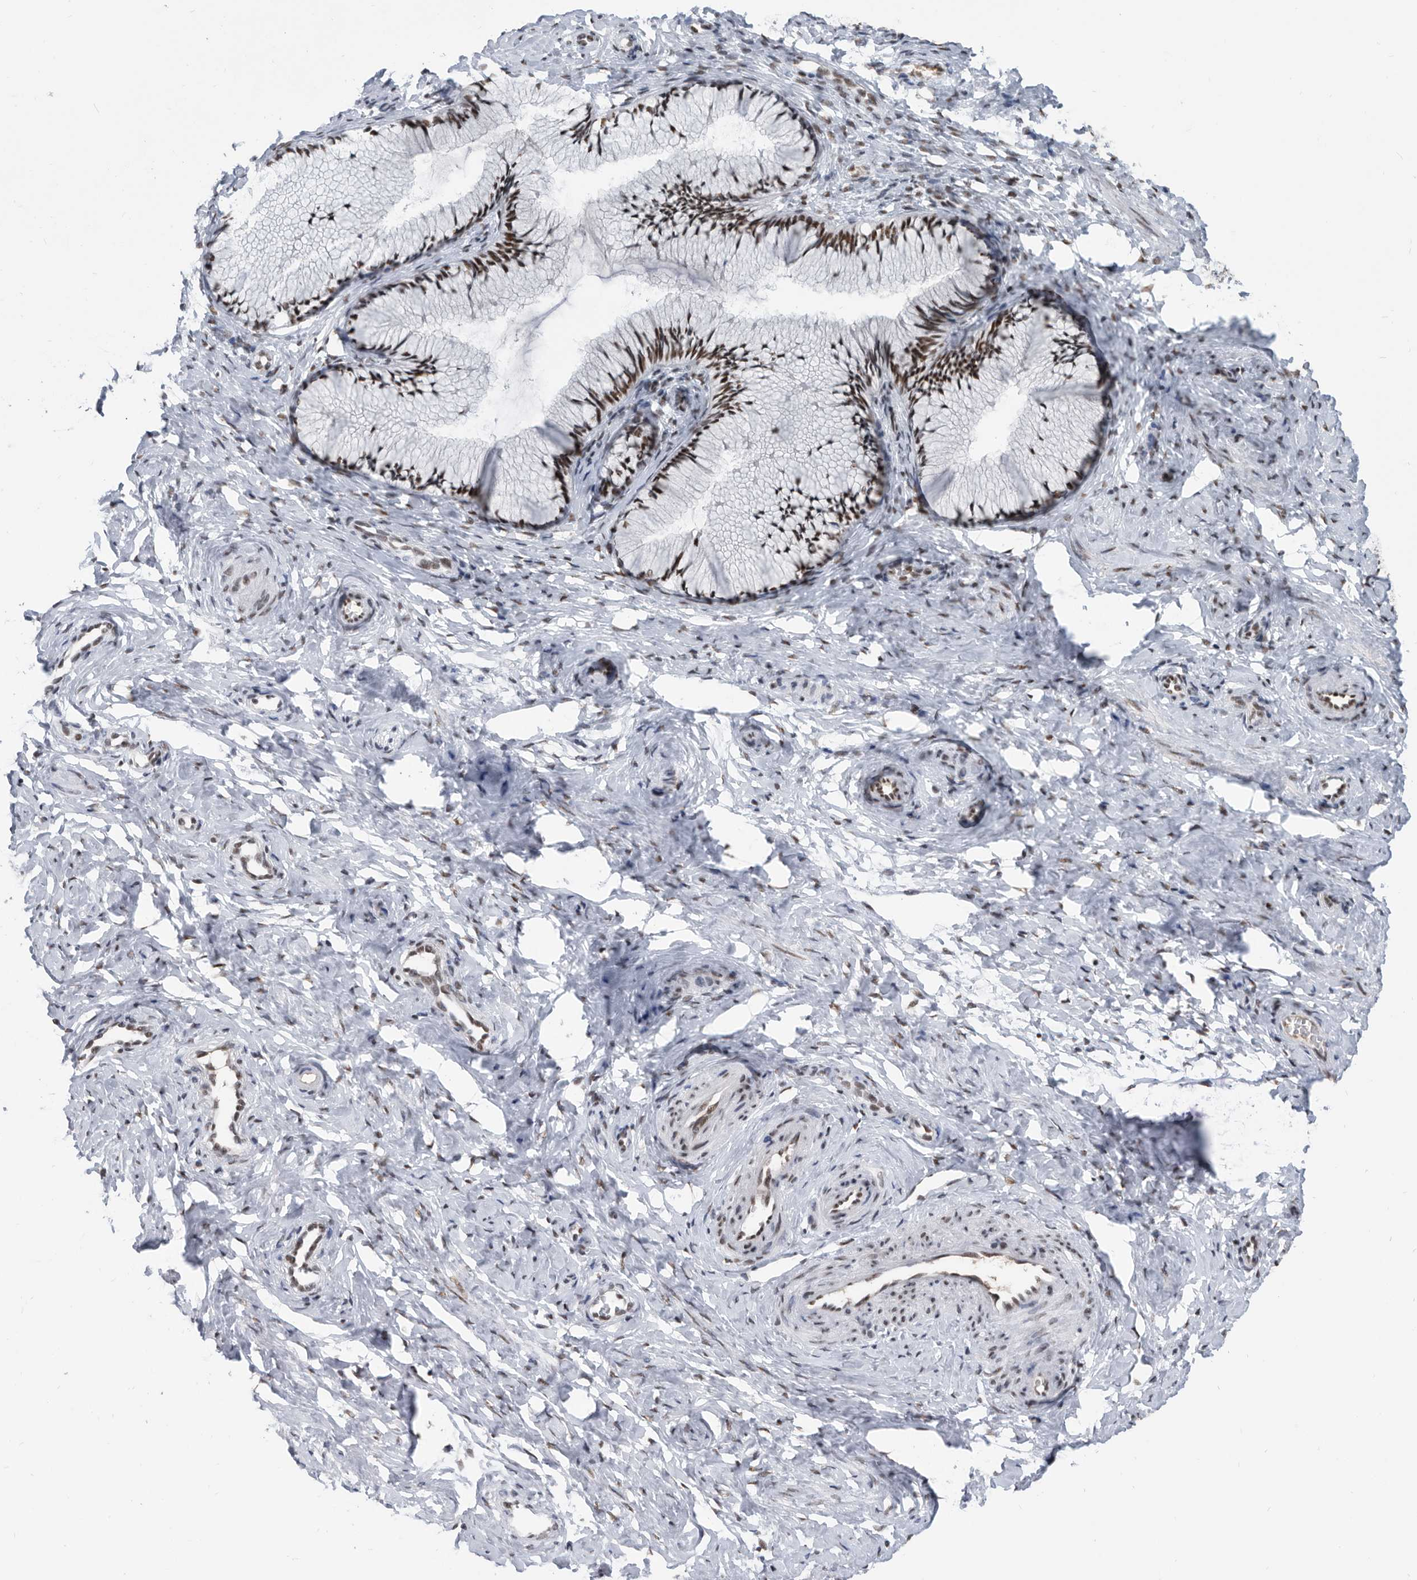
{"staining": {"intensity": "strong", "quantity": ">75%", "location": "nuclear"}, "tissue": "cervix", "cell_type": "Glandular cells", "image_type": "normal", "snomed": [{"axis": "morphology", "description": "Normal tissue, NOS"}, {"axis": "topography", "description": "Cervix"}], "caption": "Glandular cells demonstrate strong nuclear expression in approximately >75% of cells in unremarkable cervix. (DAB IHC with brightfield microscopy, high magnification).", "gene": "SF3A1", "patient": {"sex": "female", "age": 27}}